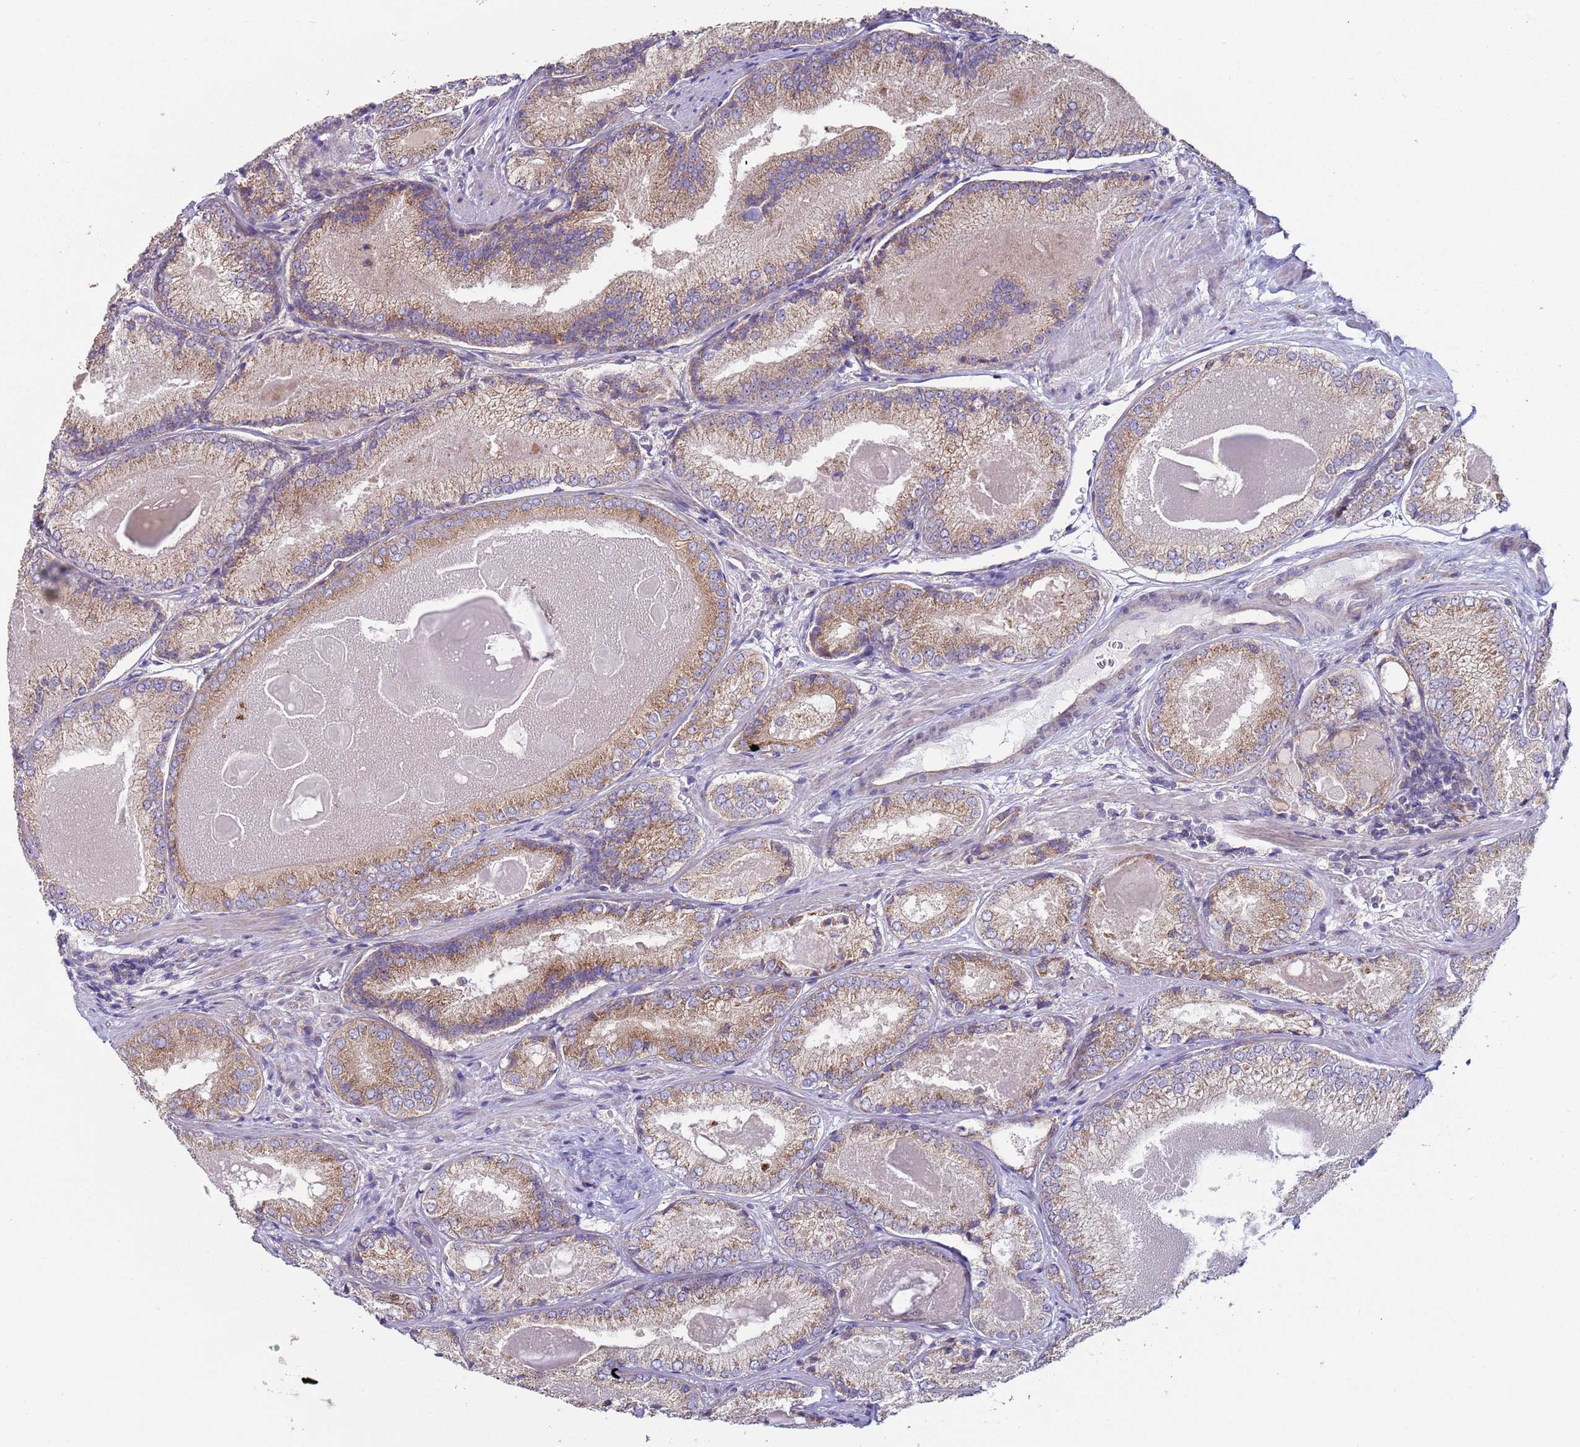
{"staining": {"intensity": "weak", "quantity": "25%-75%", "location": "cytoplasmic/membranous"}, "tissue": "prostate cancer", "cell_type": "Tumor cells", "image_type": "cancer", "snomed": [{"axis": "morphology", "description": "Adenocarcinoma, Low grade"}, {"axis": "topography", "description": "Prostate"}], "caption": "High-magnification brightfield microscopy of prostate low-grade adenocarcinoma stained with DAB (3,3'-diaminobenzidine) (brown) and counterstained with hematoxylin (blue). tumor cells exhibit weak cytoplasmic/membranous expression is seen in about25%-75% of cells.", "gene": "DIP2B", "patient": {"sex": "male", "age": 68}}